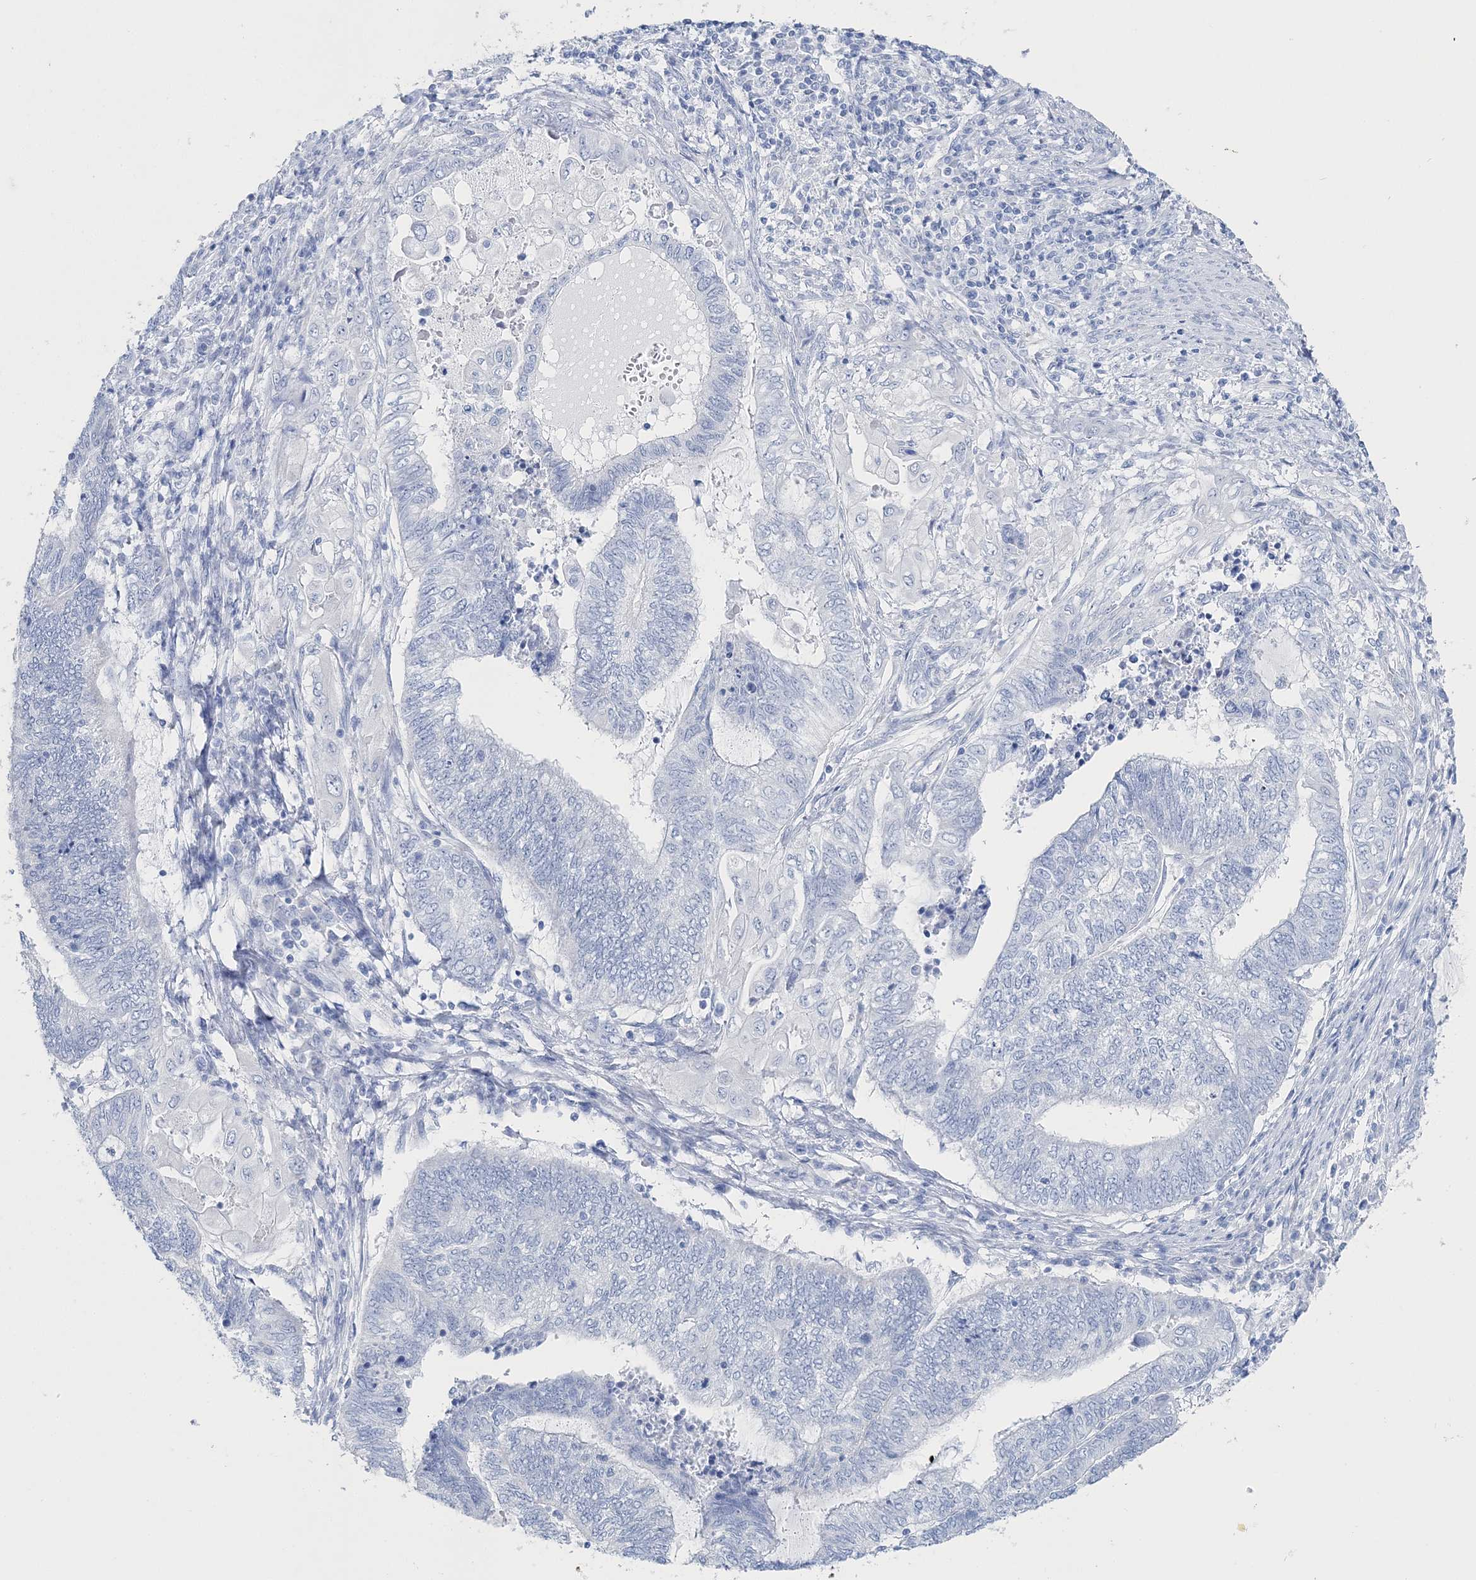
{"staining": {"intensity": "negative", "quantity": "none", "location": "none"}, "tissue": "endometrial cancer", "cell_type": "Tumor cells", "image_type": "cancer", "snomed": [{"axis": "morphology", "description": "Adenocarcinoma, NOS"}, {"axis": "topography", "description": "Uterus"}, {"axis": "topography", "description": "Endometrium"}], "caption": "This is a image of immunohistochemistry staining of endometrial adenocarcinoma, which shows no staining in tumor cells. Brightfield microscopy of immunohistochemistry (IHC) stained with DAB (brown) and hematoxylin (blue), captured at high magnification.", "gene": "TSPYL6", "patient": {"sex": "female", "age": 70}}